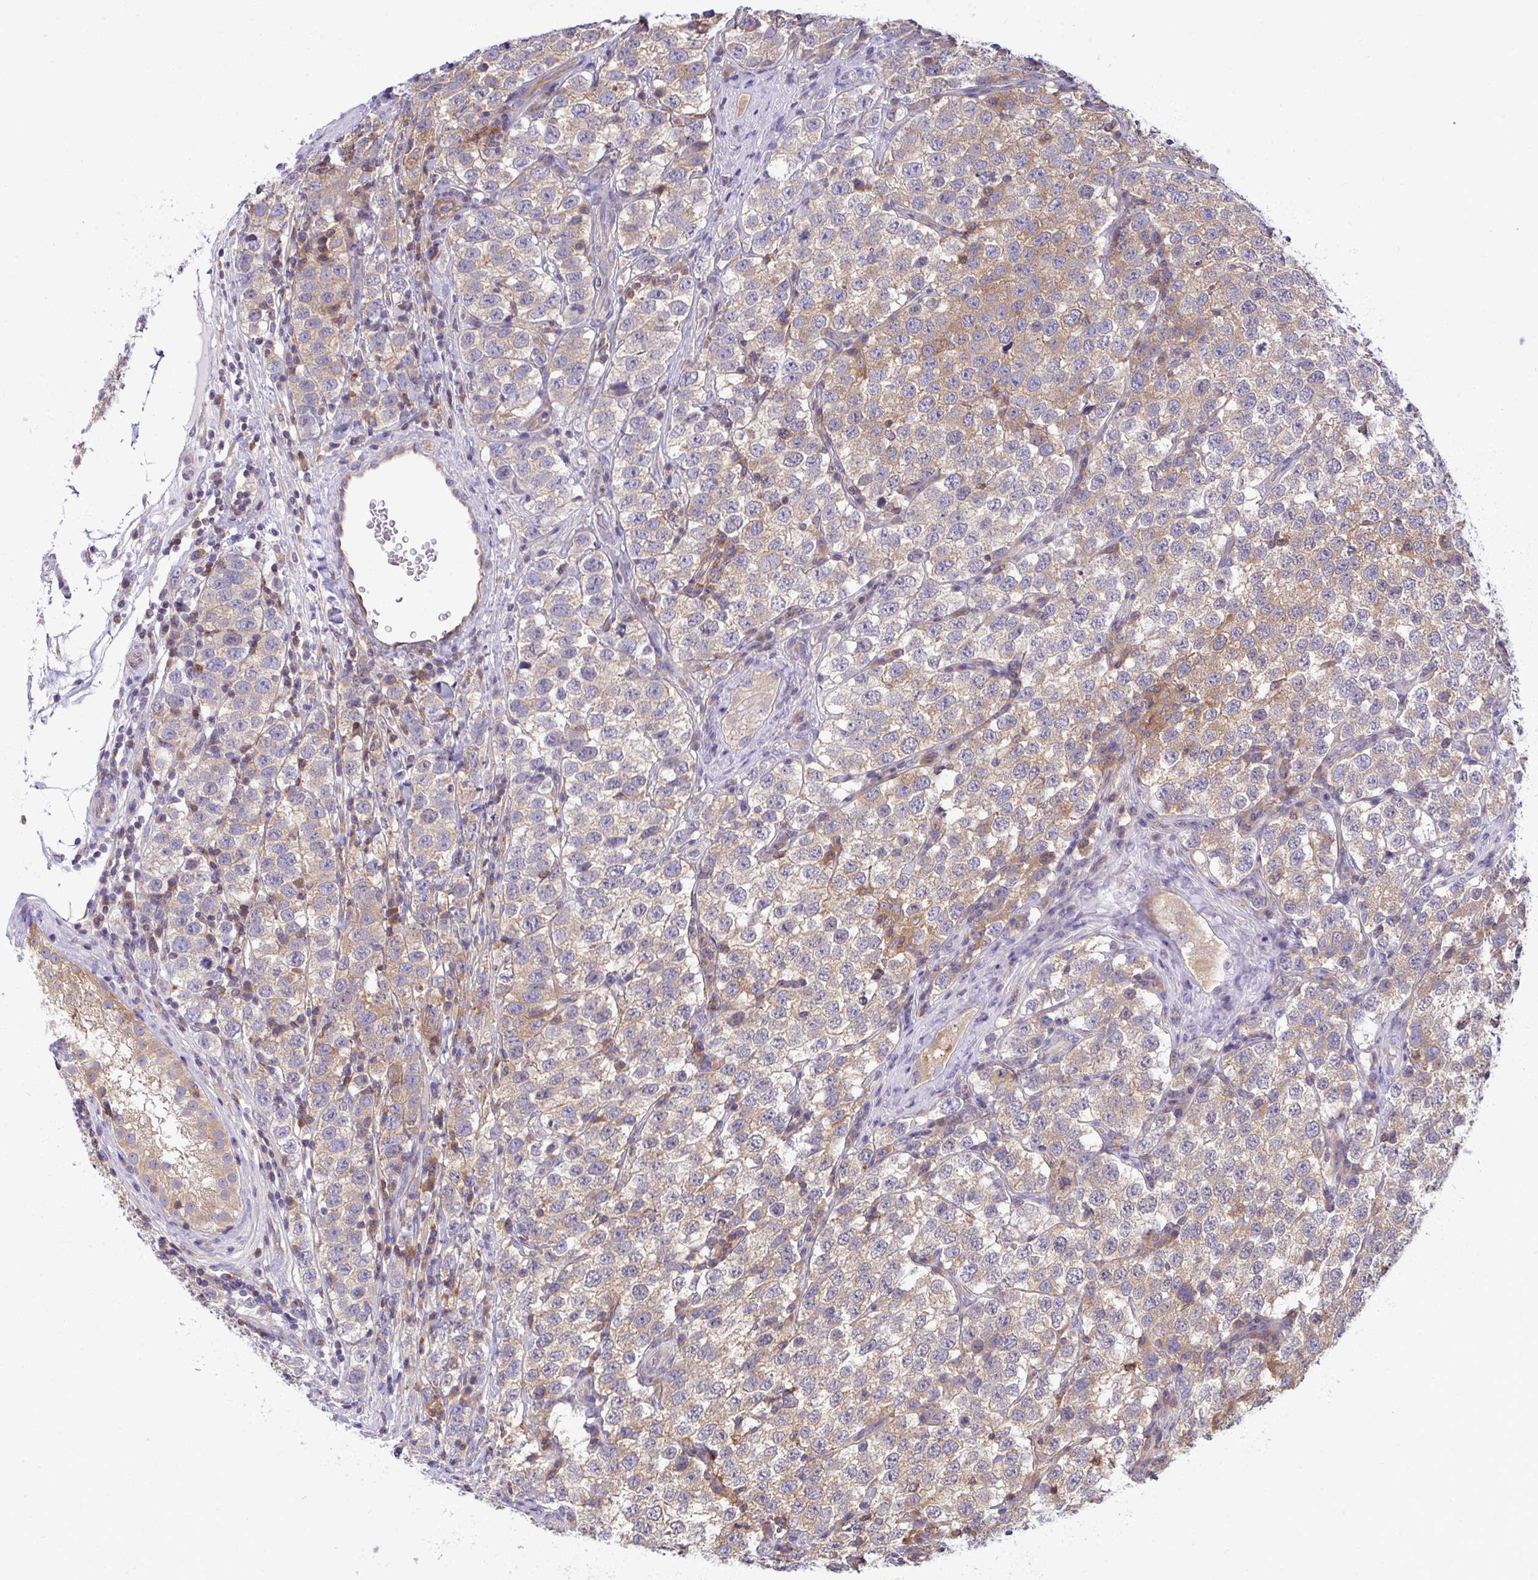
{"staining": {"intensity": "moderate", "quantity": ">75%", "location": "cytoplasmic/membranous"}, "tissue": "testis cancer", "cell_type": "Tumor cells", "image_type": "cancer", "snomed": [{"axis": "morphology", "description": "Seminoma, NOS"}, {"axis": "topography", "description": "Testis"}], "caption": "Immunohistochemistry (IHC) (DAB (3,3'-diaminobenzidine)) staining of human testis cancer (seminoma) exhibits moderate cytoplasmic/membranous protein expression in approximately >75% of tumor cells.", "gene": "SLC30A6", "patient": {"sex": "male", "age": 34}}